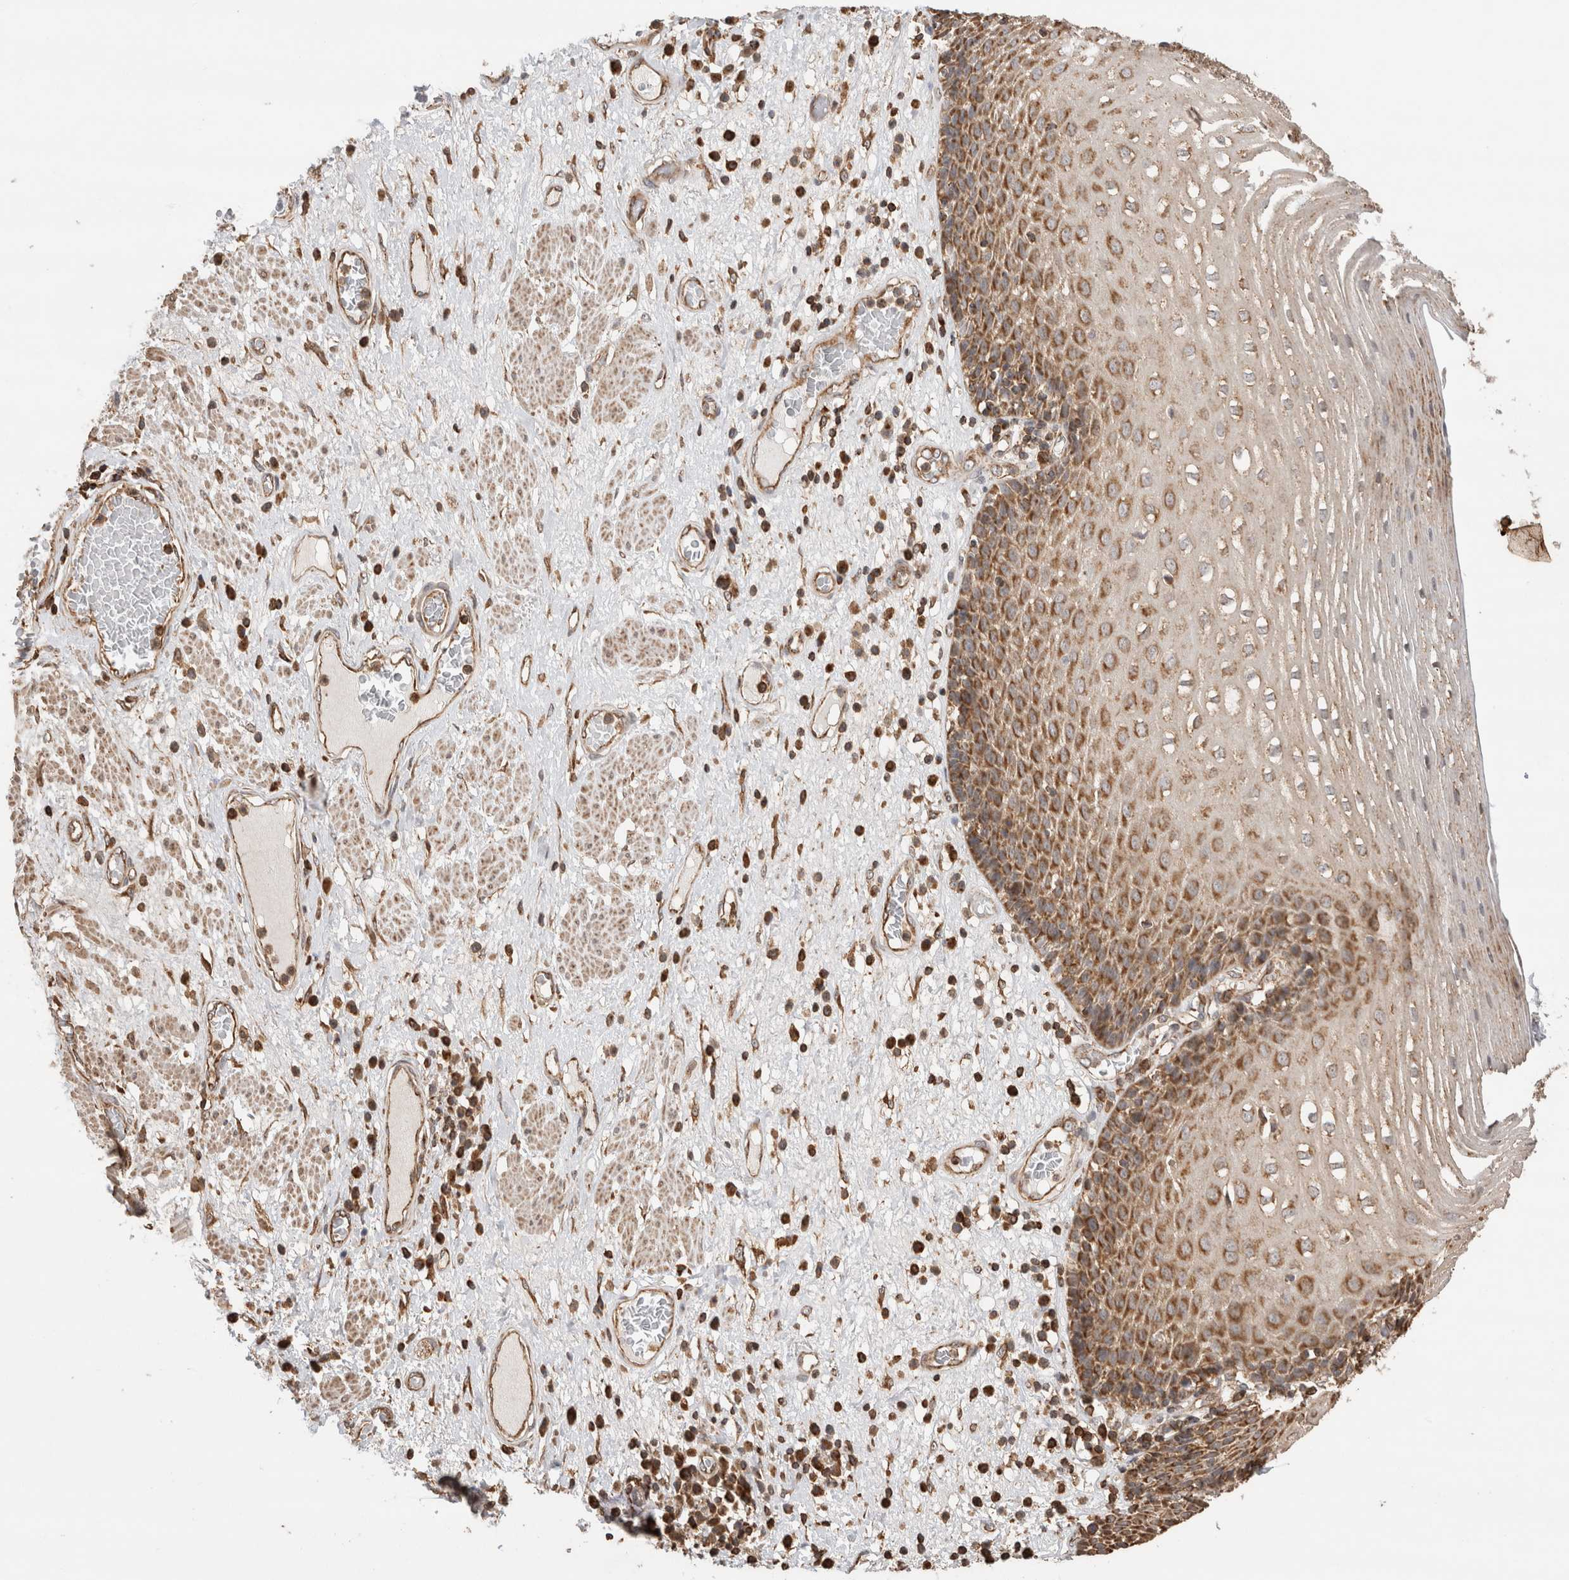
{"staining": {"intensity": "moderate", "quantity": "25%-75%", "location": "cytoplasmic/membranous"}, "tissue": "esophagus", "cell_type": "Squamous epithelial cells", "image_type": "normal", "snomed": [{"axis": "morphology", "description": "Normal tissue, NOS"}, {"axis": "morphology", "description": "Adenocarcinoma, NOS"}, {"axis": "topography", "description": "Esophagus"}], "caption": "Moderate cytoplasmic/membranous protein expression is appreciated in about 25%-75% of squamous epithelial cells in esophagus. The staining is performed using DAB brown chromogen to label protein expression. The nuclei are counter-stained blue using hematoxylin.", "gene": "IMMP2L", "patient": {"sex": "male", "age": 62}}